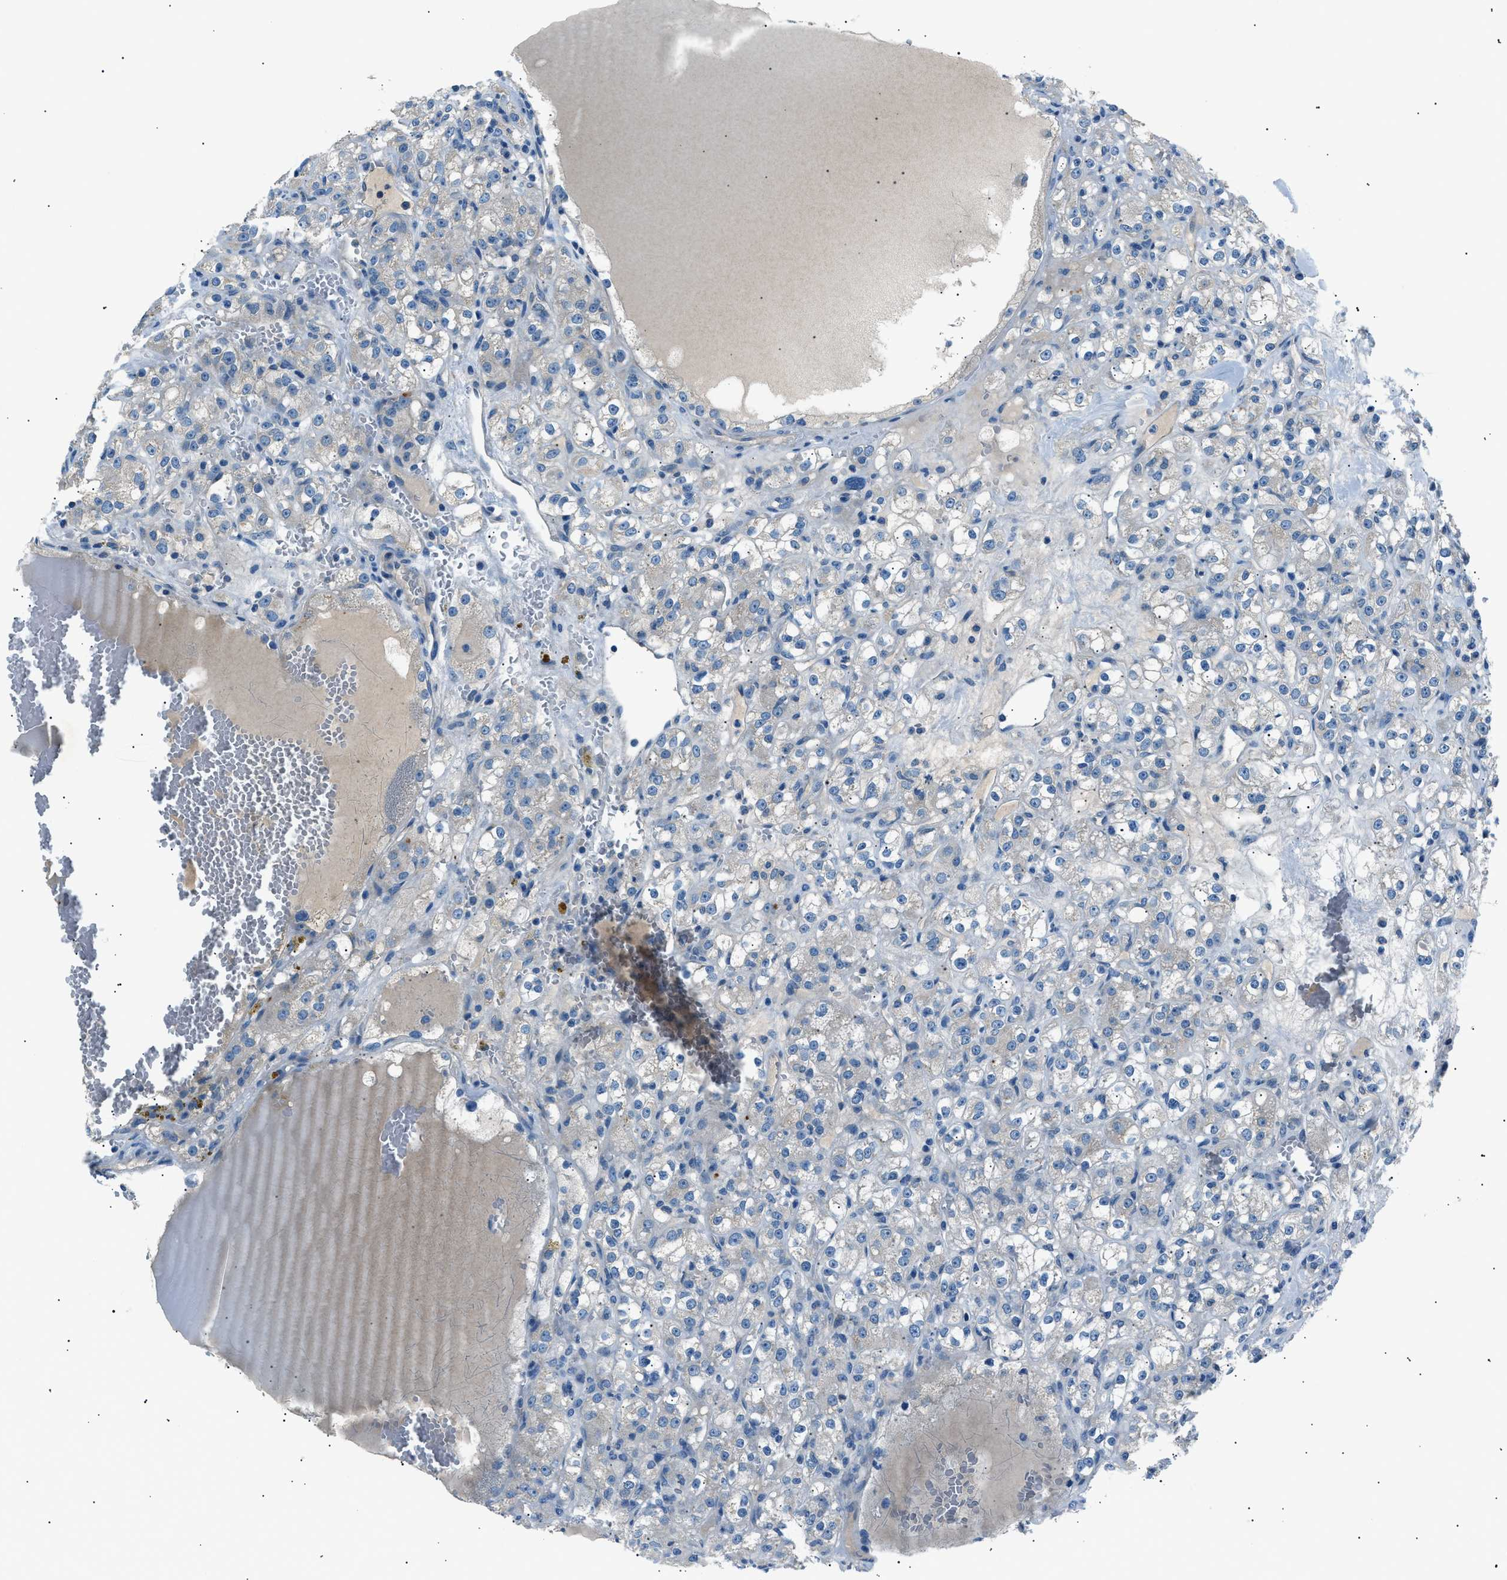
{"staining": {"intensity": "negative", "quantity": "none", "location": "none"}, "tissue": "renal cancer", "cell_type": "Tumor cells", "image_type": "cancer", "snomed": [{"axis": "morphology", "description": "Normal tissue, NOS"}, {"axis": "morphology", "description": "Adenocarcinoma, NOS"}, {"axis": "topography", "description": "Kidney"}], "caption": "Human renal cancer stained for a protein using immunohistochemistry (IHC) displays no positivity in tumor cells.", "gene": "LRRC37B", "patient": {"sex": "male", "age": 61}}